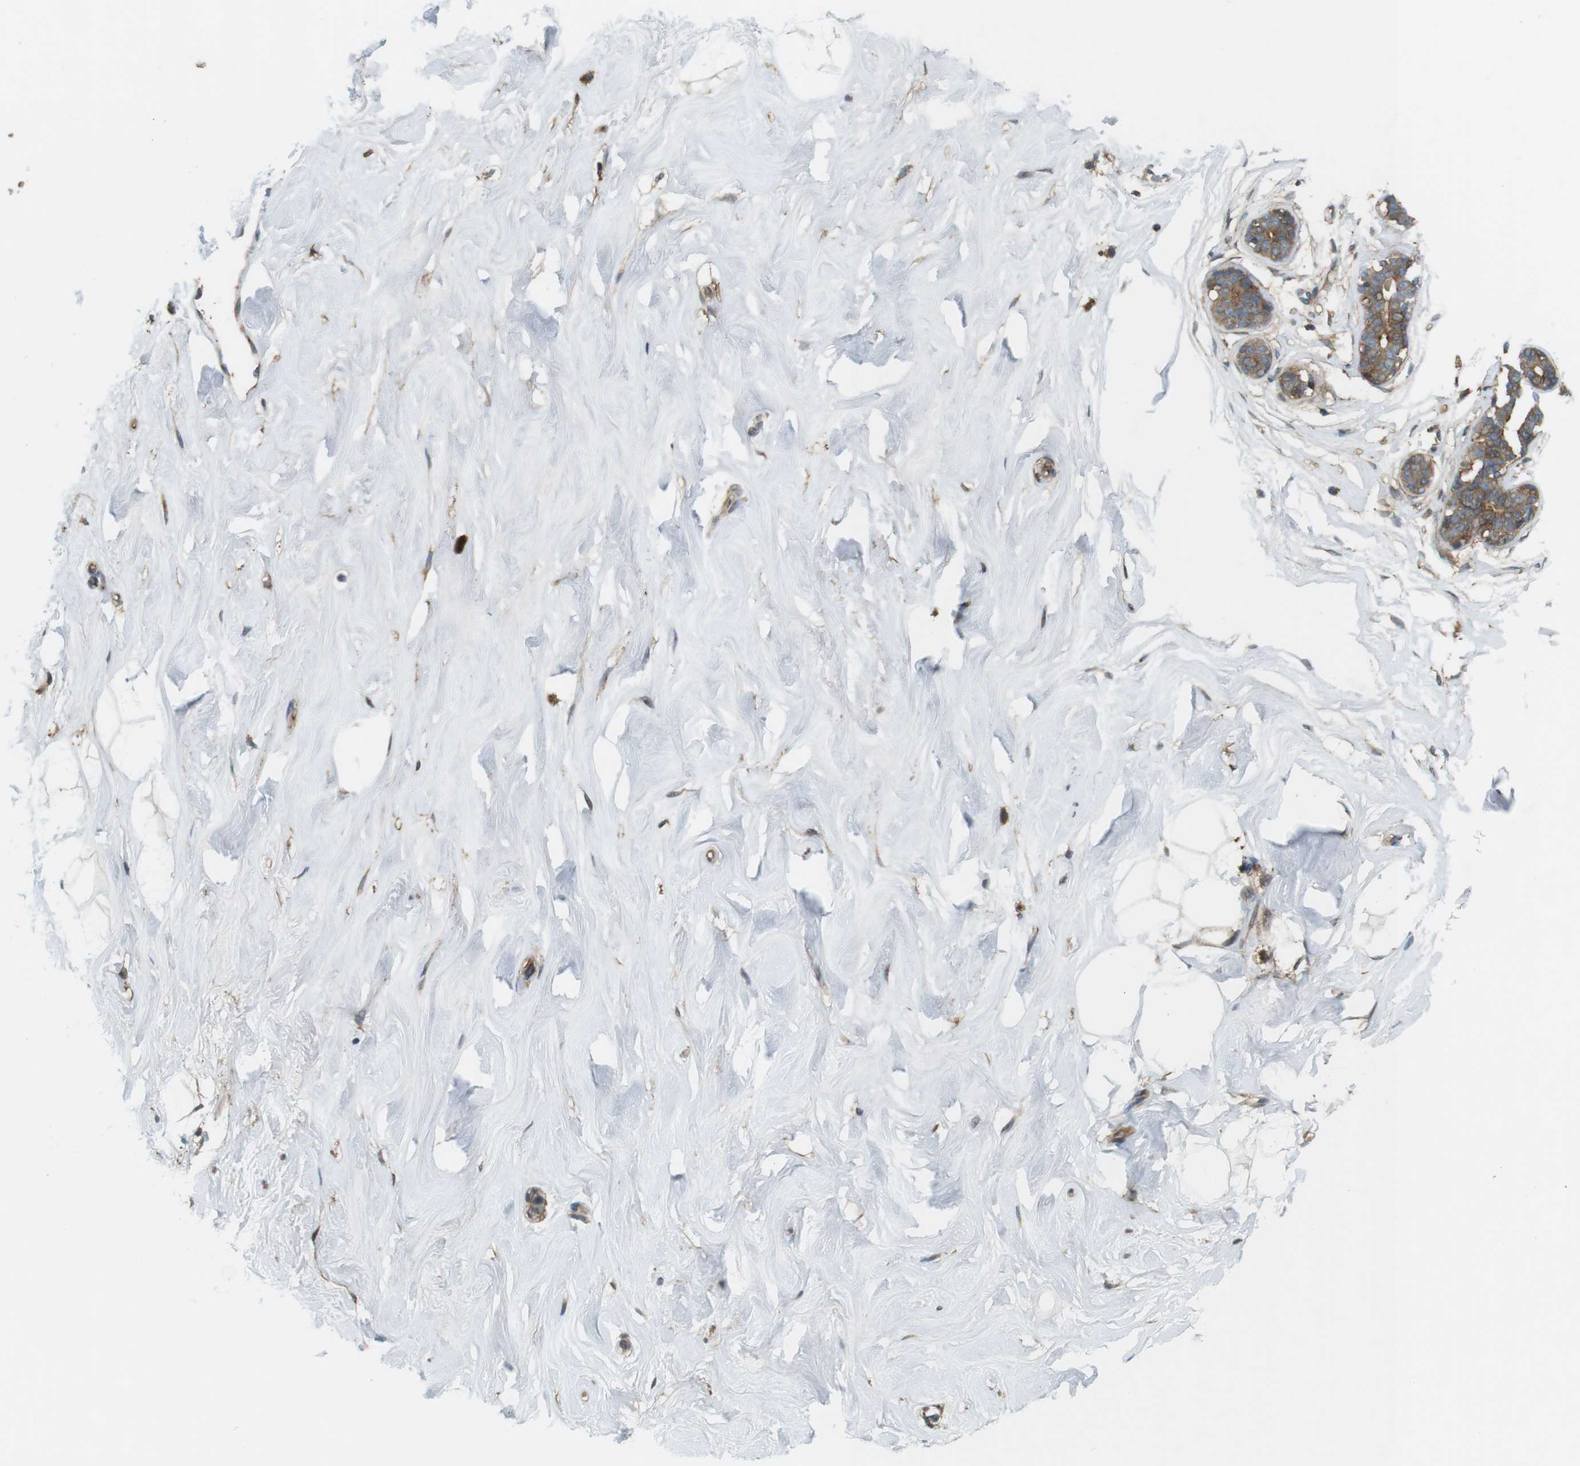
{"staining": {"intensity": "moderate", "quantity": "<25%", "location": "cytoplasmic/membranous"}, "tissue": "breast", "cell_type": "Adipocytes", "image_type": "normal", "snomed": [{"axis": "morphology", "description": "Normal tissue, NOS"}, {"axis": "topography", "description": "Breast"}], "caption": "IHC image of normal breast stained for a protein (brown), which demonstrates low levels of moderate cytoplasmic/membranous positivity in approximately <25% of adipocytes.", "gene": "DDAH2", "patient": {"sex": "female", "age": 23}}